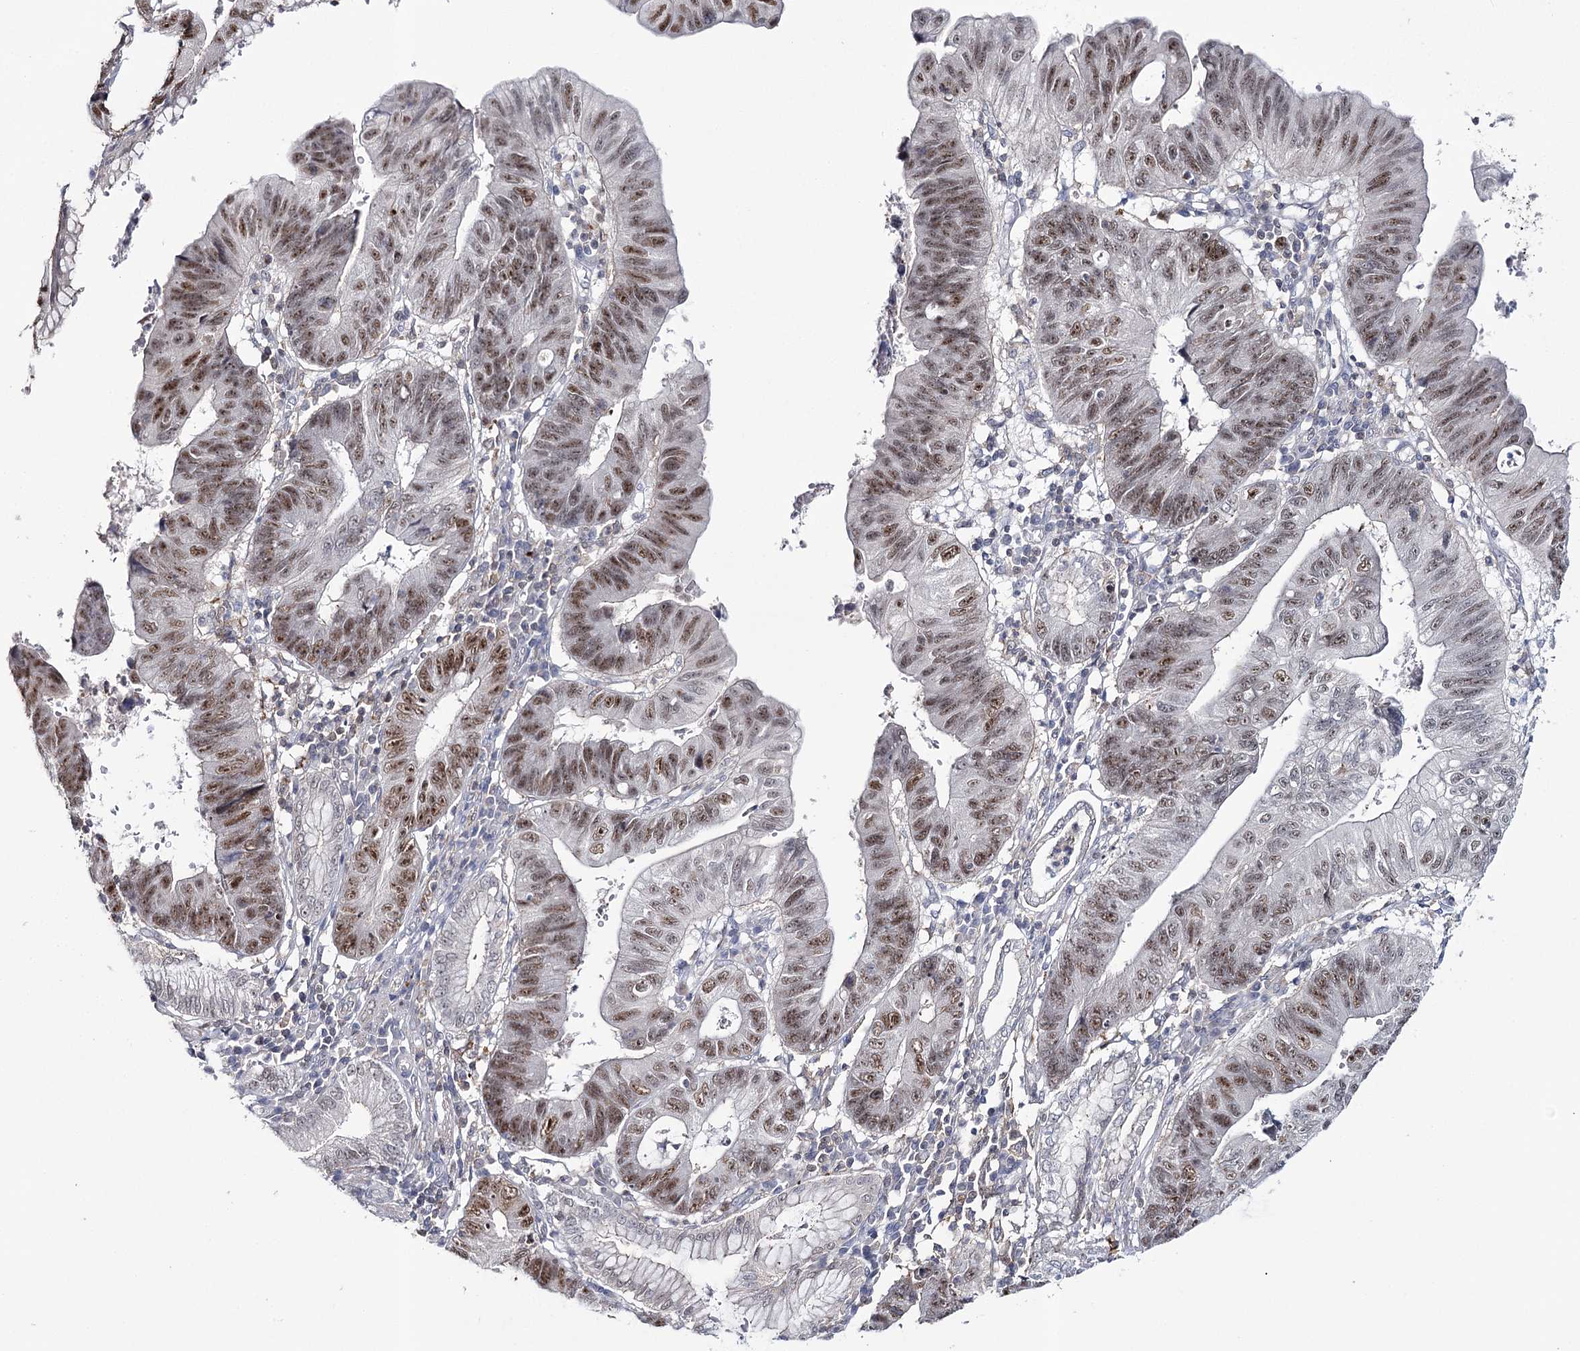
{"staining": {"intensity": "strong", "quantity": "25%-75%", "location": "nuclear"}, "tissue": "stomach cancer", "cell_type": "Tumor cells", "image_type": "cancer", "snomed": [{"axis": "morphology", "description": "Adenocarcinoma, NOS"}, {"axis": "topography", "description": "Stomach"}], "caption": "Brown immunohistochemical staining in adenocarcinoma (stomach) exhibits strong nuclear expression in approximately 25%-75% of tumor cells.", "gene": "ZC3H8", "patient": {"sex": "male", "age": 59}}